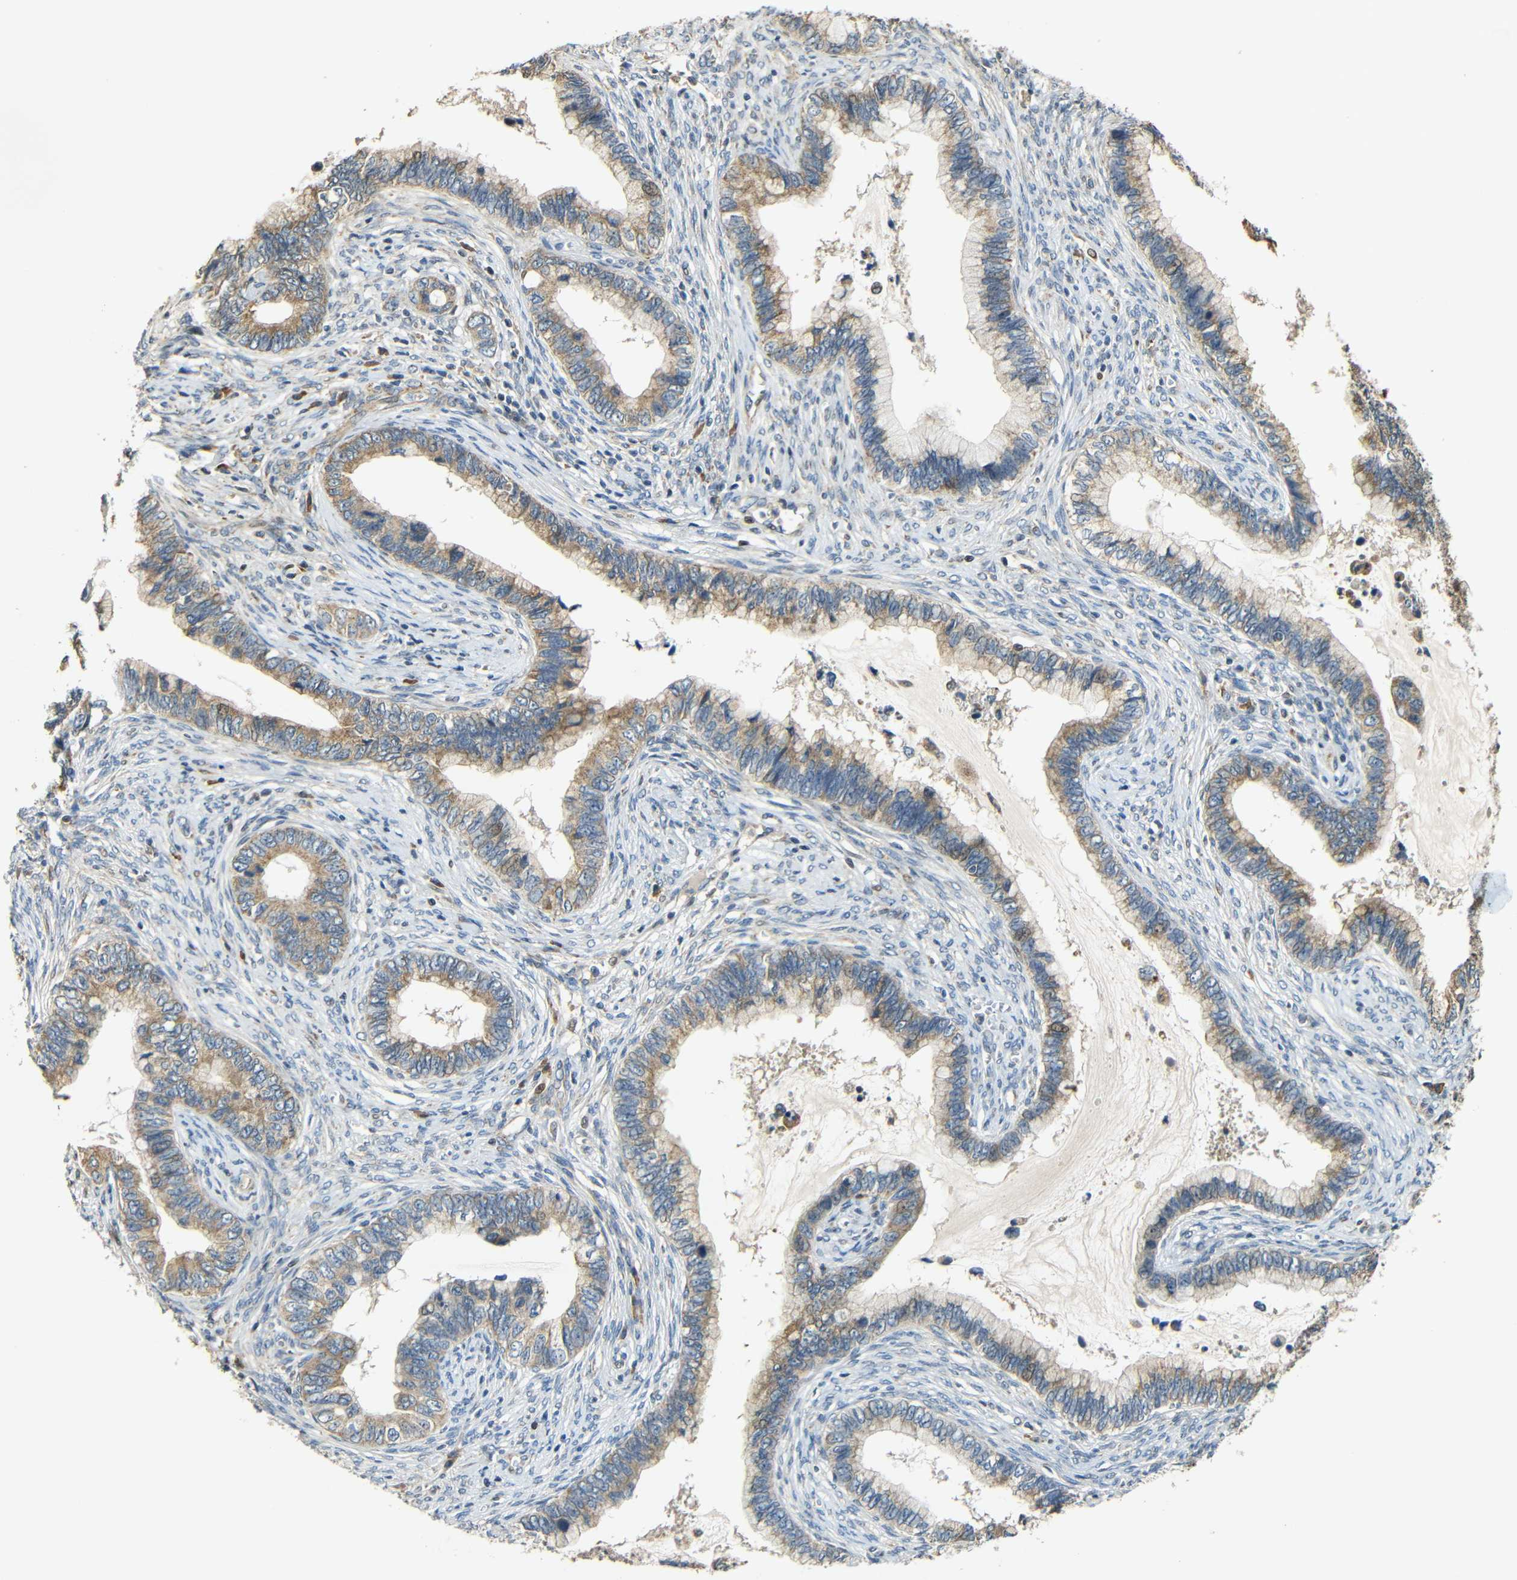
{"staining": {"intensity": "moderate", "quantity": ">75%", "location": "cytoplasmic/membranous"}, "tissue": "cervical cancer", "cell_type": "Tumor cells", "image_type": "cancer", "snomed": [{"axis": "morphology", "description": "Adenocarcinoma, NOS"}, {"axis": "topography", "description": "Cervix"}], "caption": "Cervical adenocarcinoma was stained to show a protein in brown. There is medium levels of moderate cytoplasmic/membranous expression in approximately >75% of tumor cells.", "gene": "KAZALD1", "patient": {"sex": "female", "age": 44}}